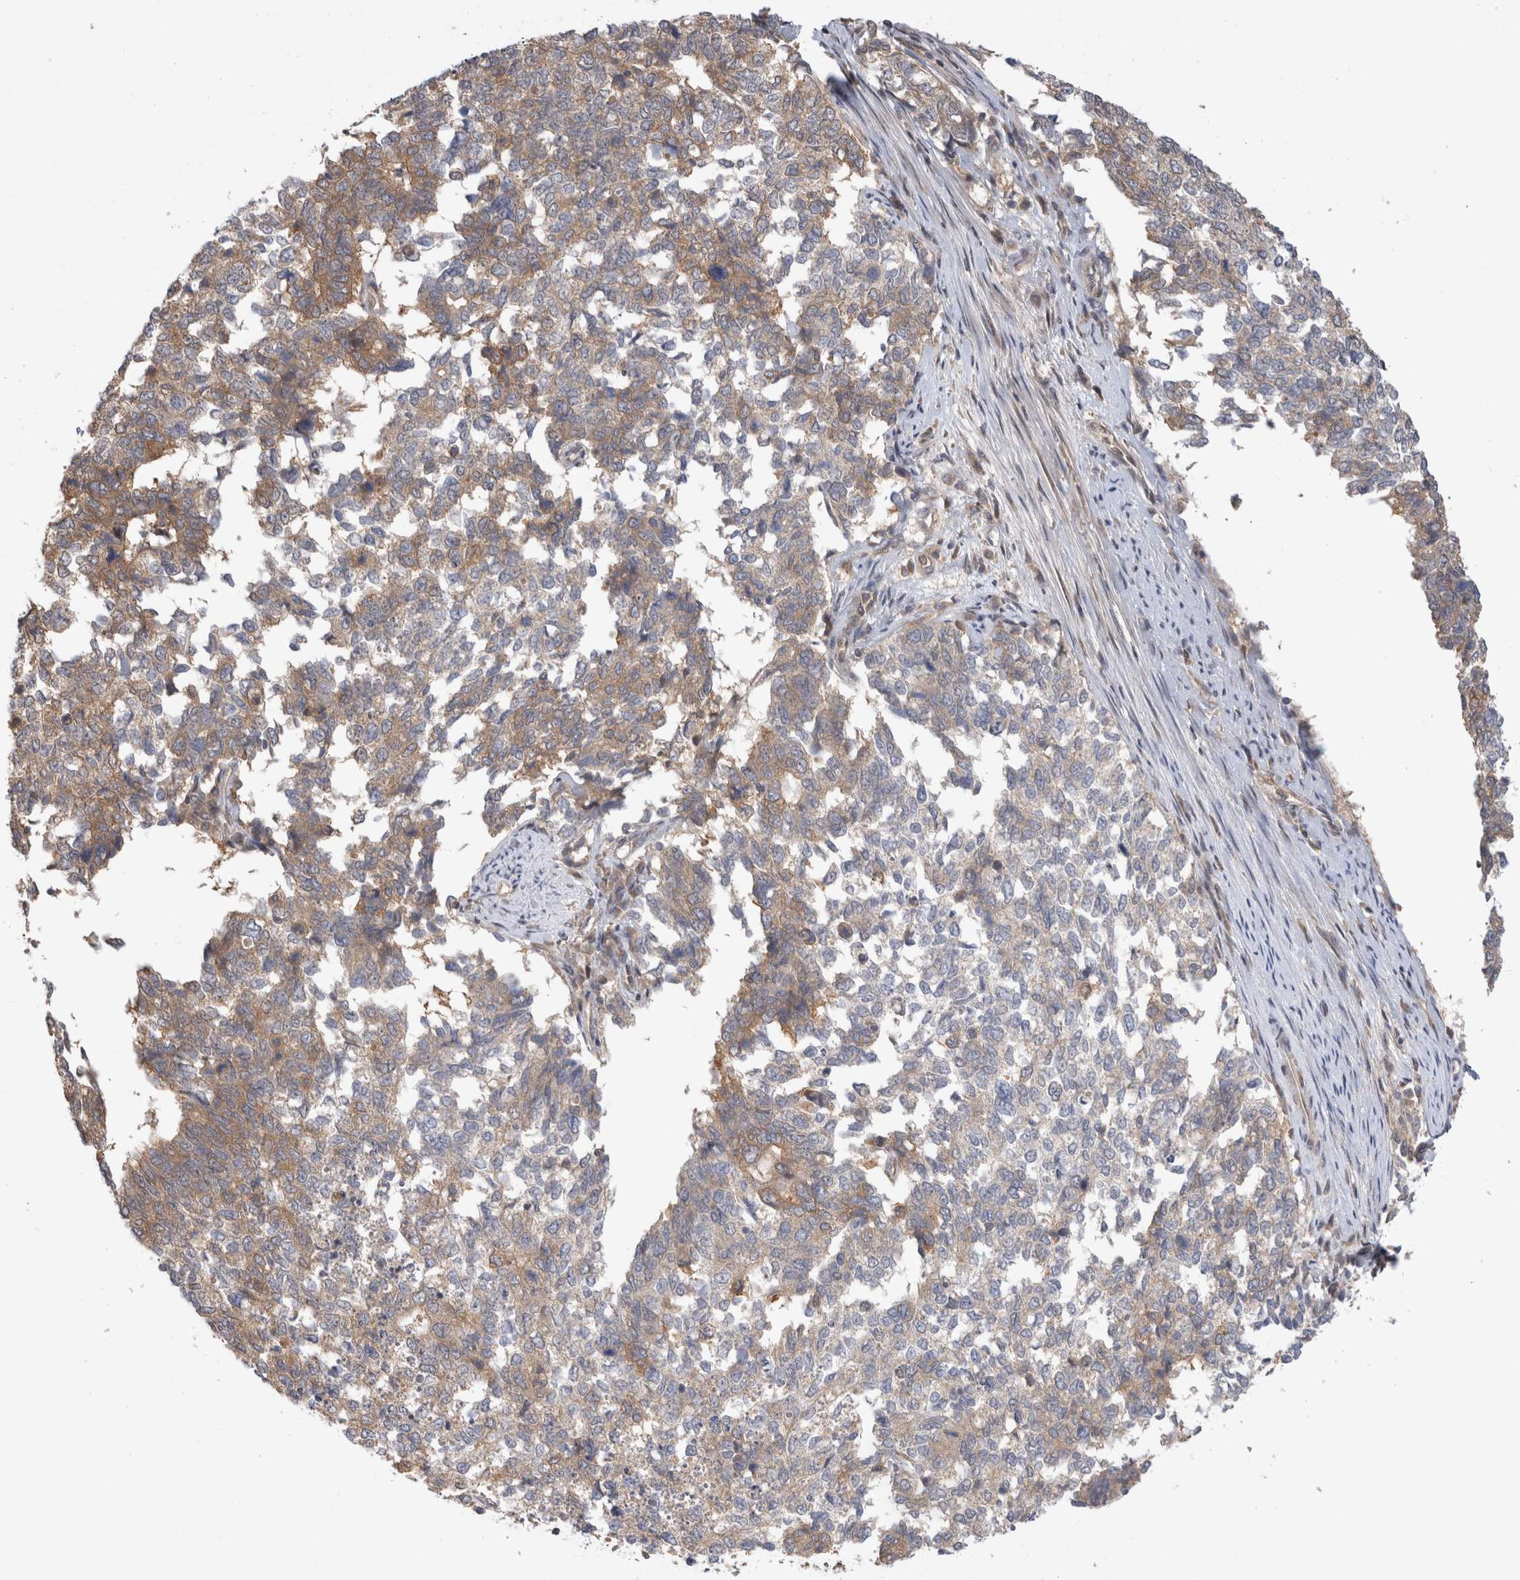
{"staining": {"intensity": "moderate", "quantity": "25%-75%", "location": "cytoplasmic/membranous"}, "tissue": "cervical cancer", "cell_type": "Tumor cells", "image_type": "cancer", "snomed": [{"axis": "morphology", "description": "Squamous cell carcinoma, NOS"}, {"axis": "topography", "description": "Cervix"}], "caption": "Brown immunohistochemical staining in cervical cancer demonstrates moderate cytoplasmic/membranous staining in about 25%-75% of tumor cells.", "gene": "HTT", "patient": {"sex": "female", "age": 63}}